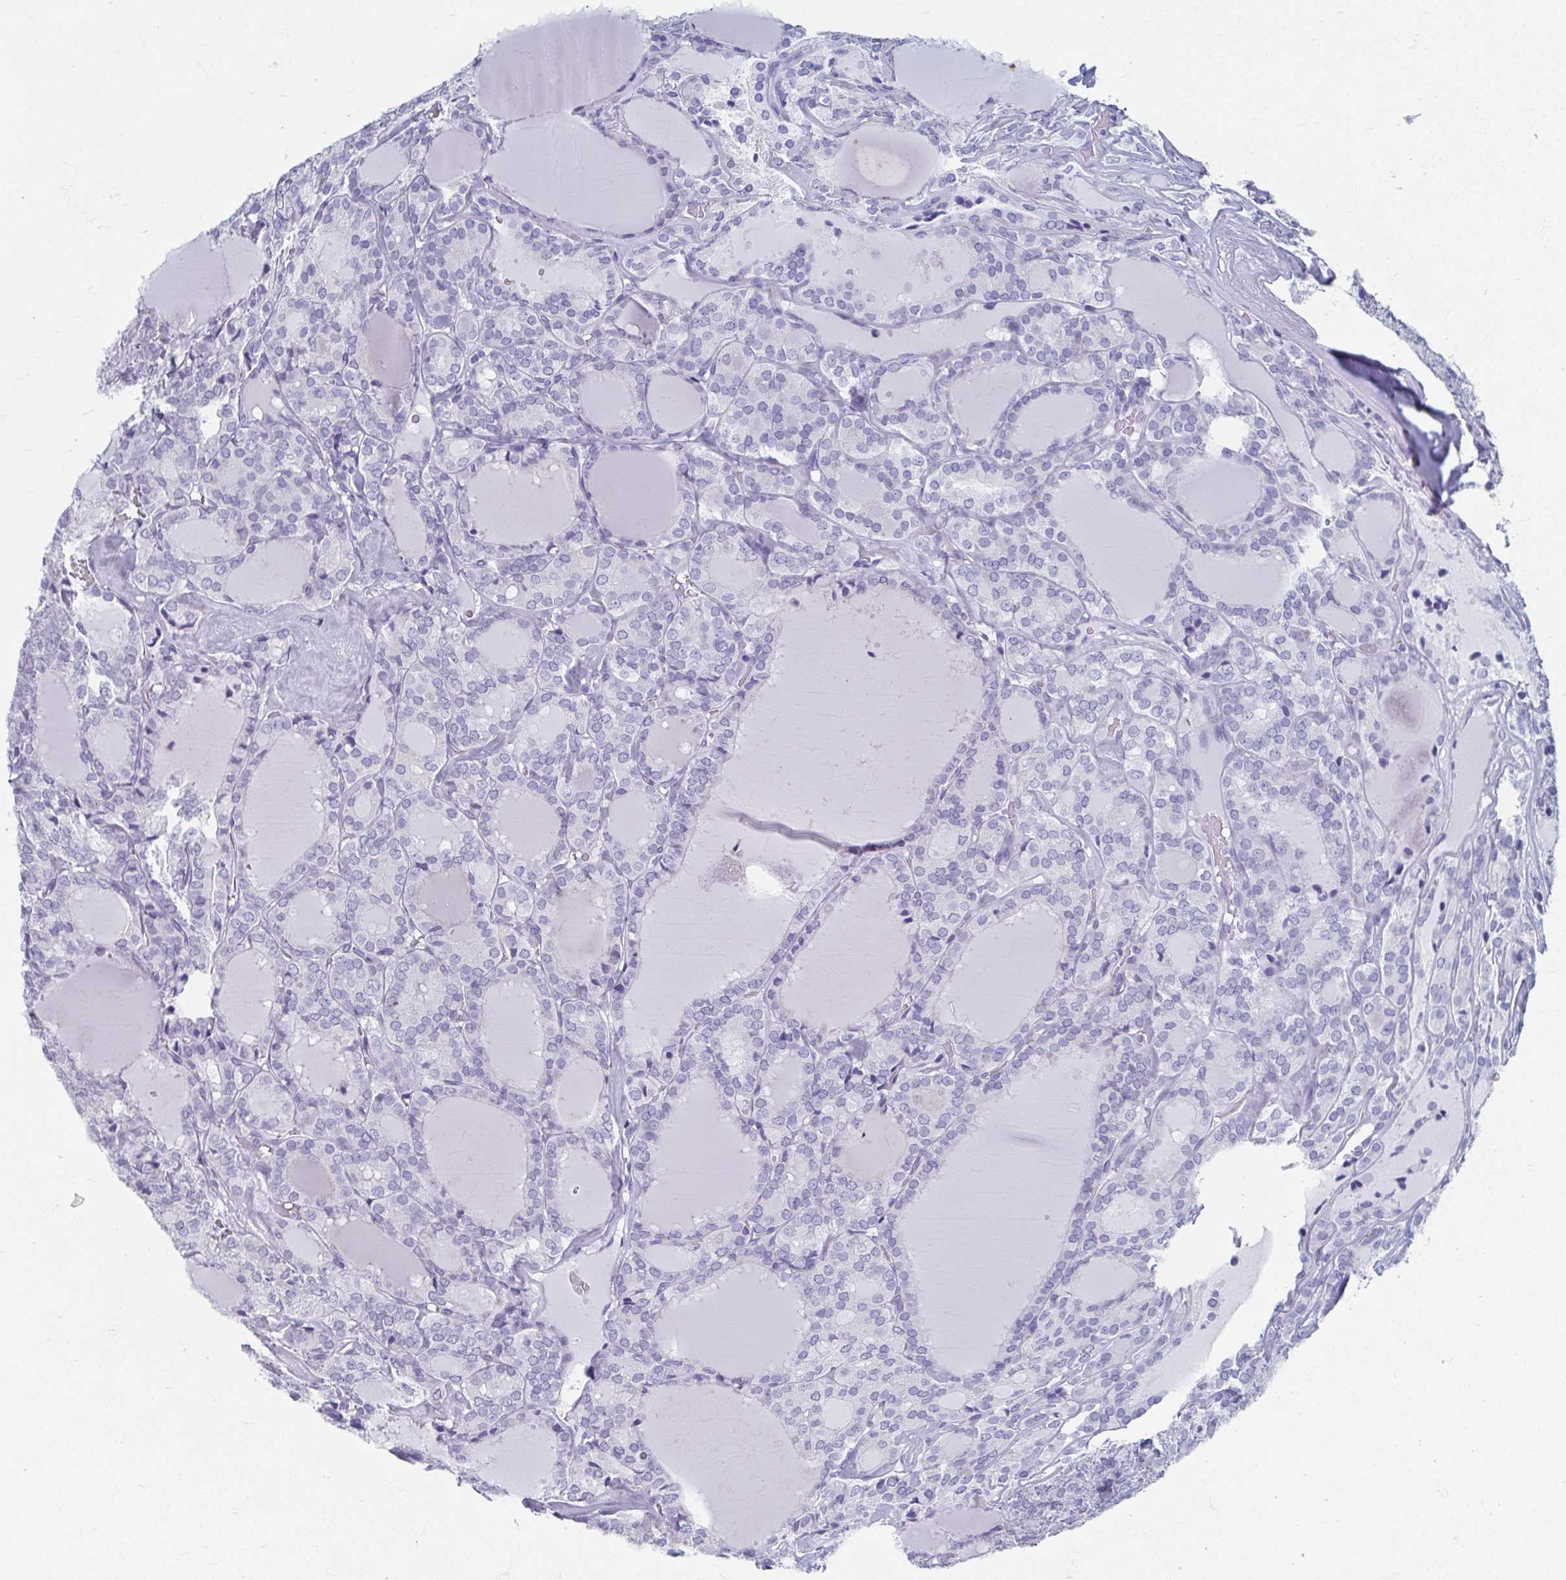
{"staining": {"intensity": "negative", "quantity": "none", "location": "none"}, "tissue": "thyroid cancer", "cell_type": "Tumor cells", "image_type": "cancer", "snomed": [{"axis": "morphology", "description": "Follicular adenoma carcinoma, NOS"}, {"axis": "topography", "description": "Thyroid gland"}], "caption": "The immunohistochemistry histopathology image has no significant expression in tumor cells of thyroid cancer (follicular adenoma carcinoma) tissue. (DAB (3,3'-diaminobenzidine) immunohistochemistry (IHC) visualized using brightfield microscopy, high magnification).", "gene": "GHRL", "patient": {"sex": "male", "age": 74}}